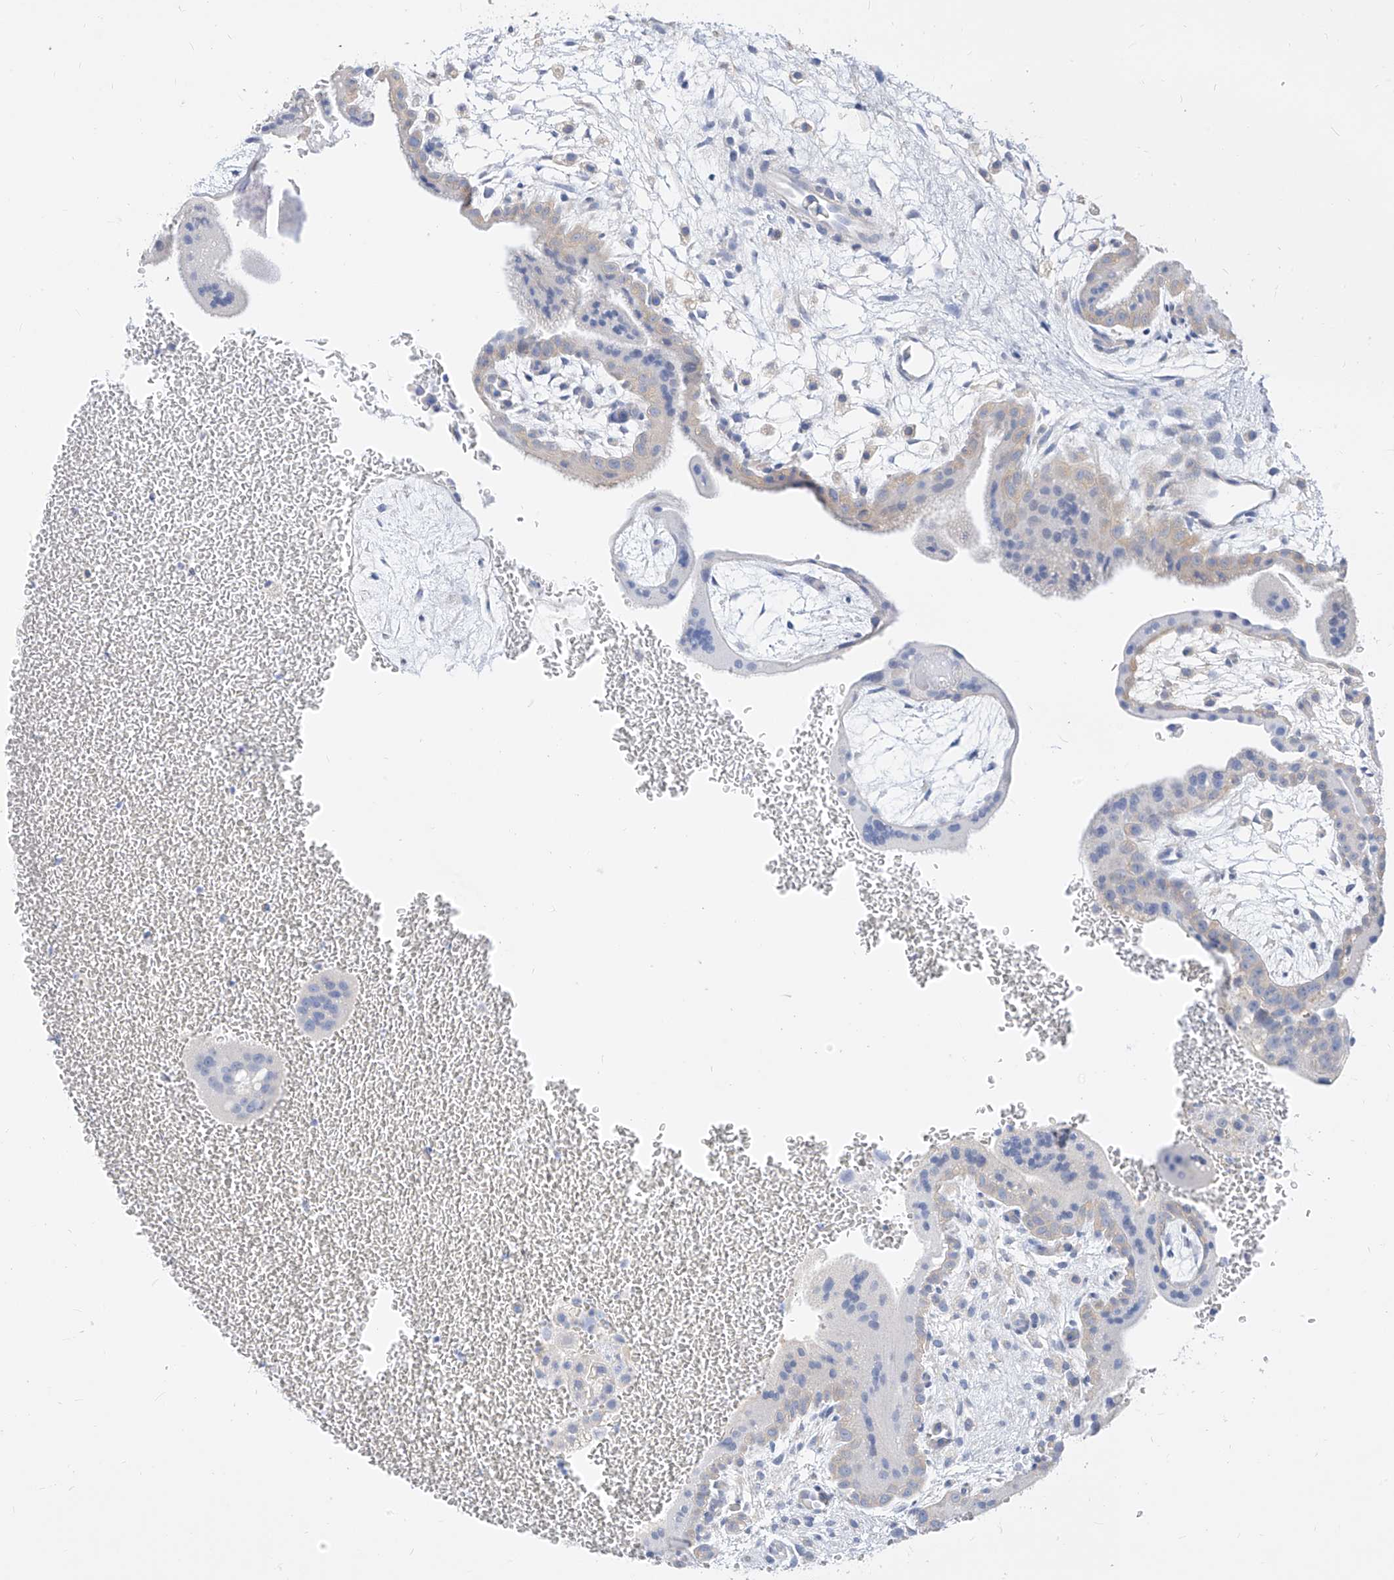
{"staining": {"intensity": "negative", "quantity": "none", "location": "none"}, "tissue": "placenta", "cell_type": "Trophoblastic cells", "image_type": "normal", "snomed": [{"axis": "morphology", "description": "Normal tissue, NOS"}, {"axis": "topography", "description": "Placenta"}], "caption": "A high-resolution histopathology image shows IHC staining of benign placenta, which shows no significant positivity in trophoblastic cells.", "gene": "ZZEF1", "patient": {"sex": "female", "age": 35}}